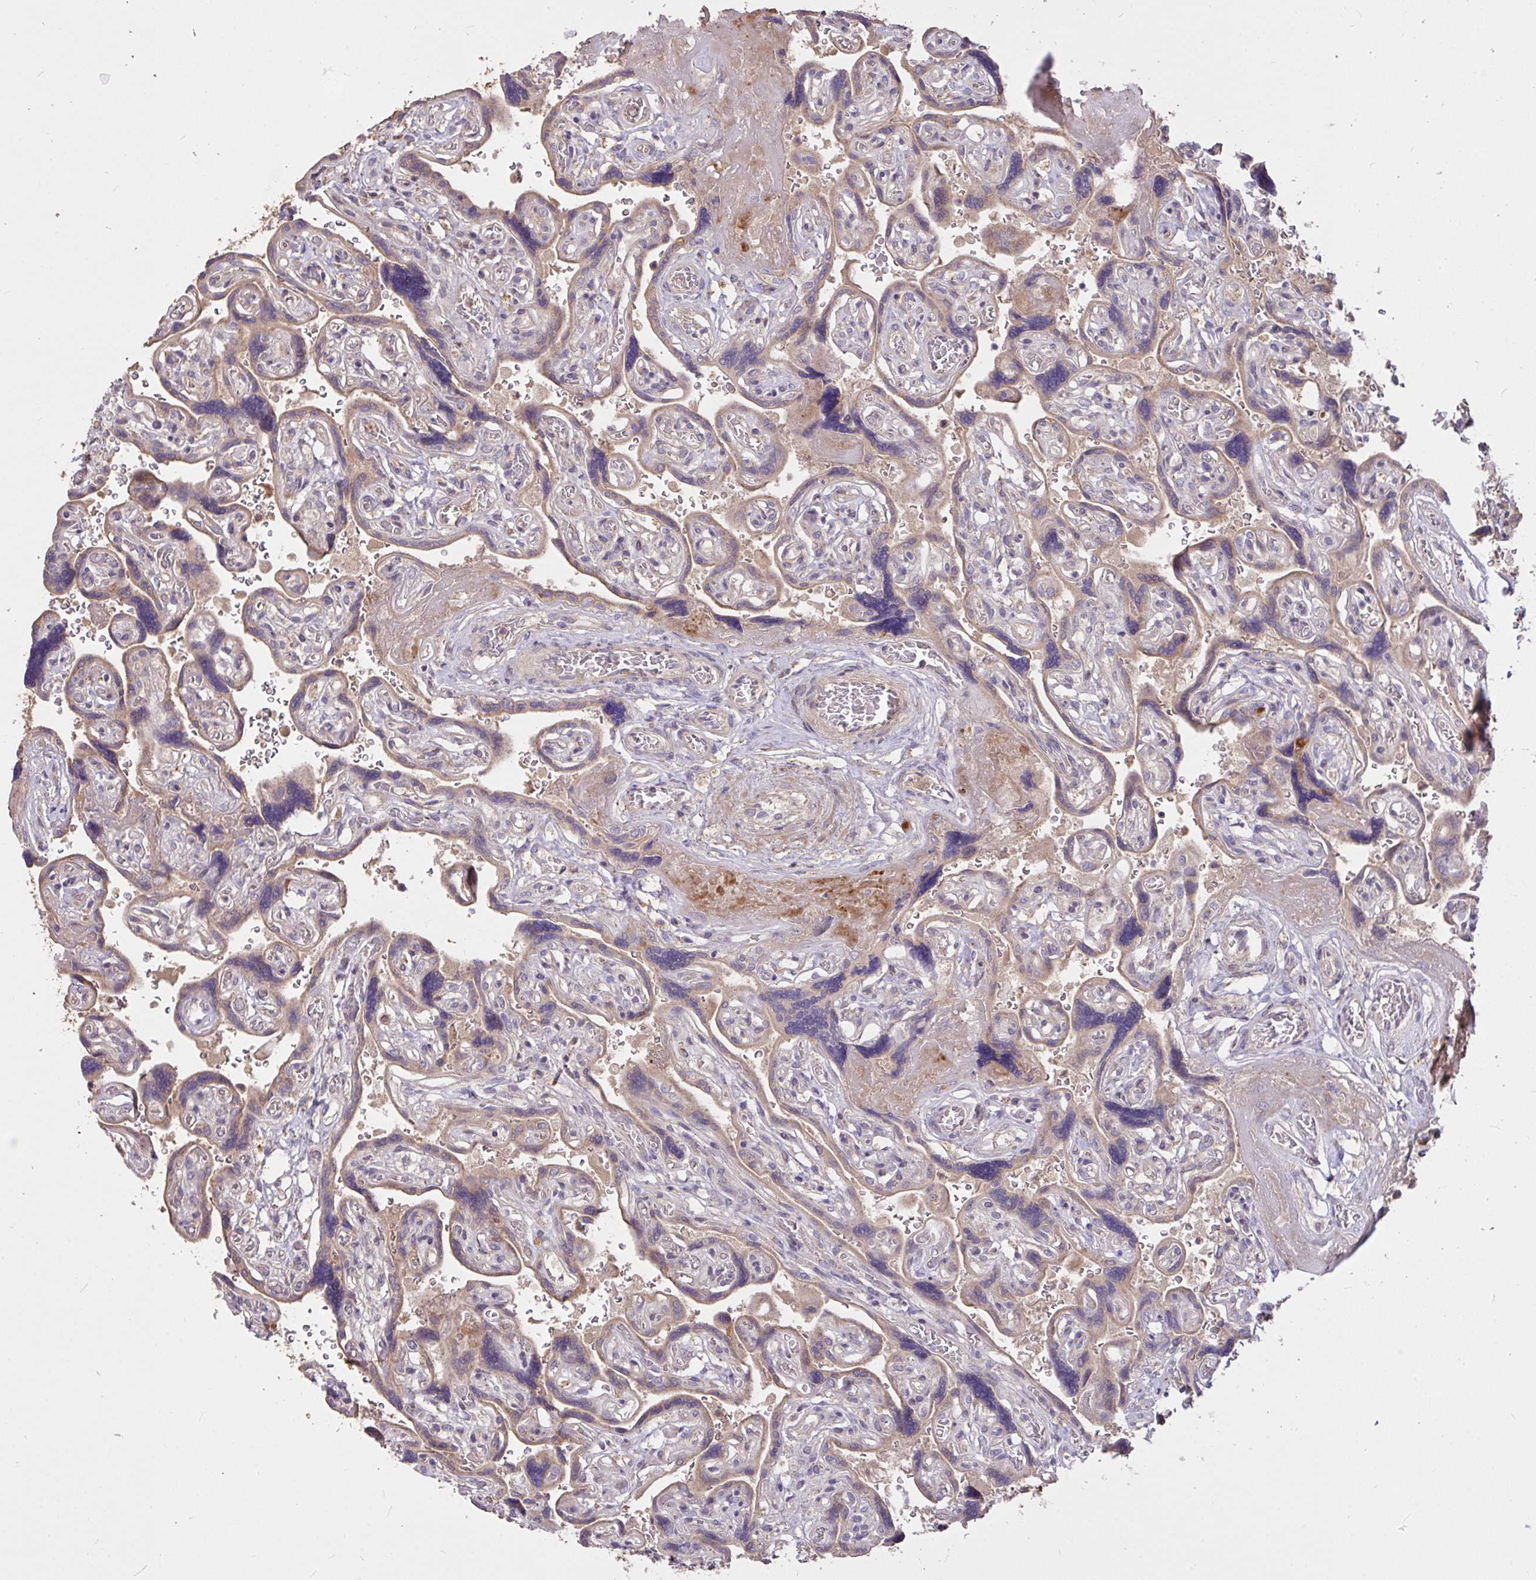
{"staining": {"intensity": "negative", "quantity": "none", "location": "none"}, "tissue": "placenta", "cell_type": "Decidual cells", "image_type": "normal", "snomed": [{"axis": "morphology", "description": "Normal tissue, NOS"}, {"axis": "topography", "description": "Placenta"}], "caption": "High power microscopy photomicrograph of an immunohistochemistry histopathology image of benign placenta, revealing no significant expression in decidual cells.", "gene": "FCER1A", "patient": {"sex": "female", "age": 32}}